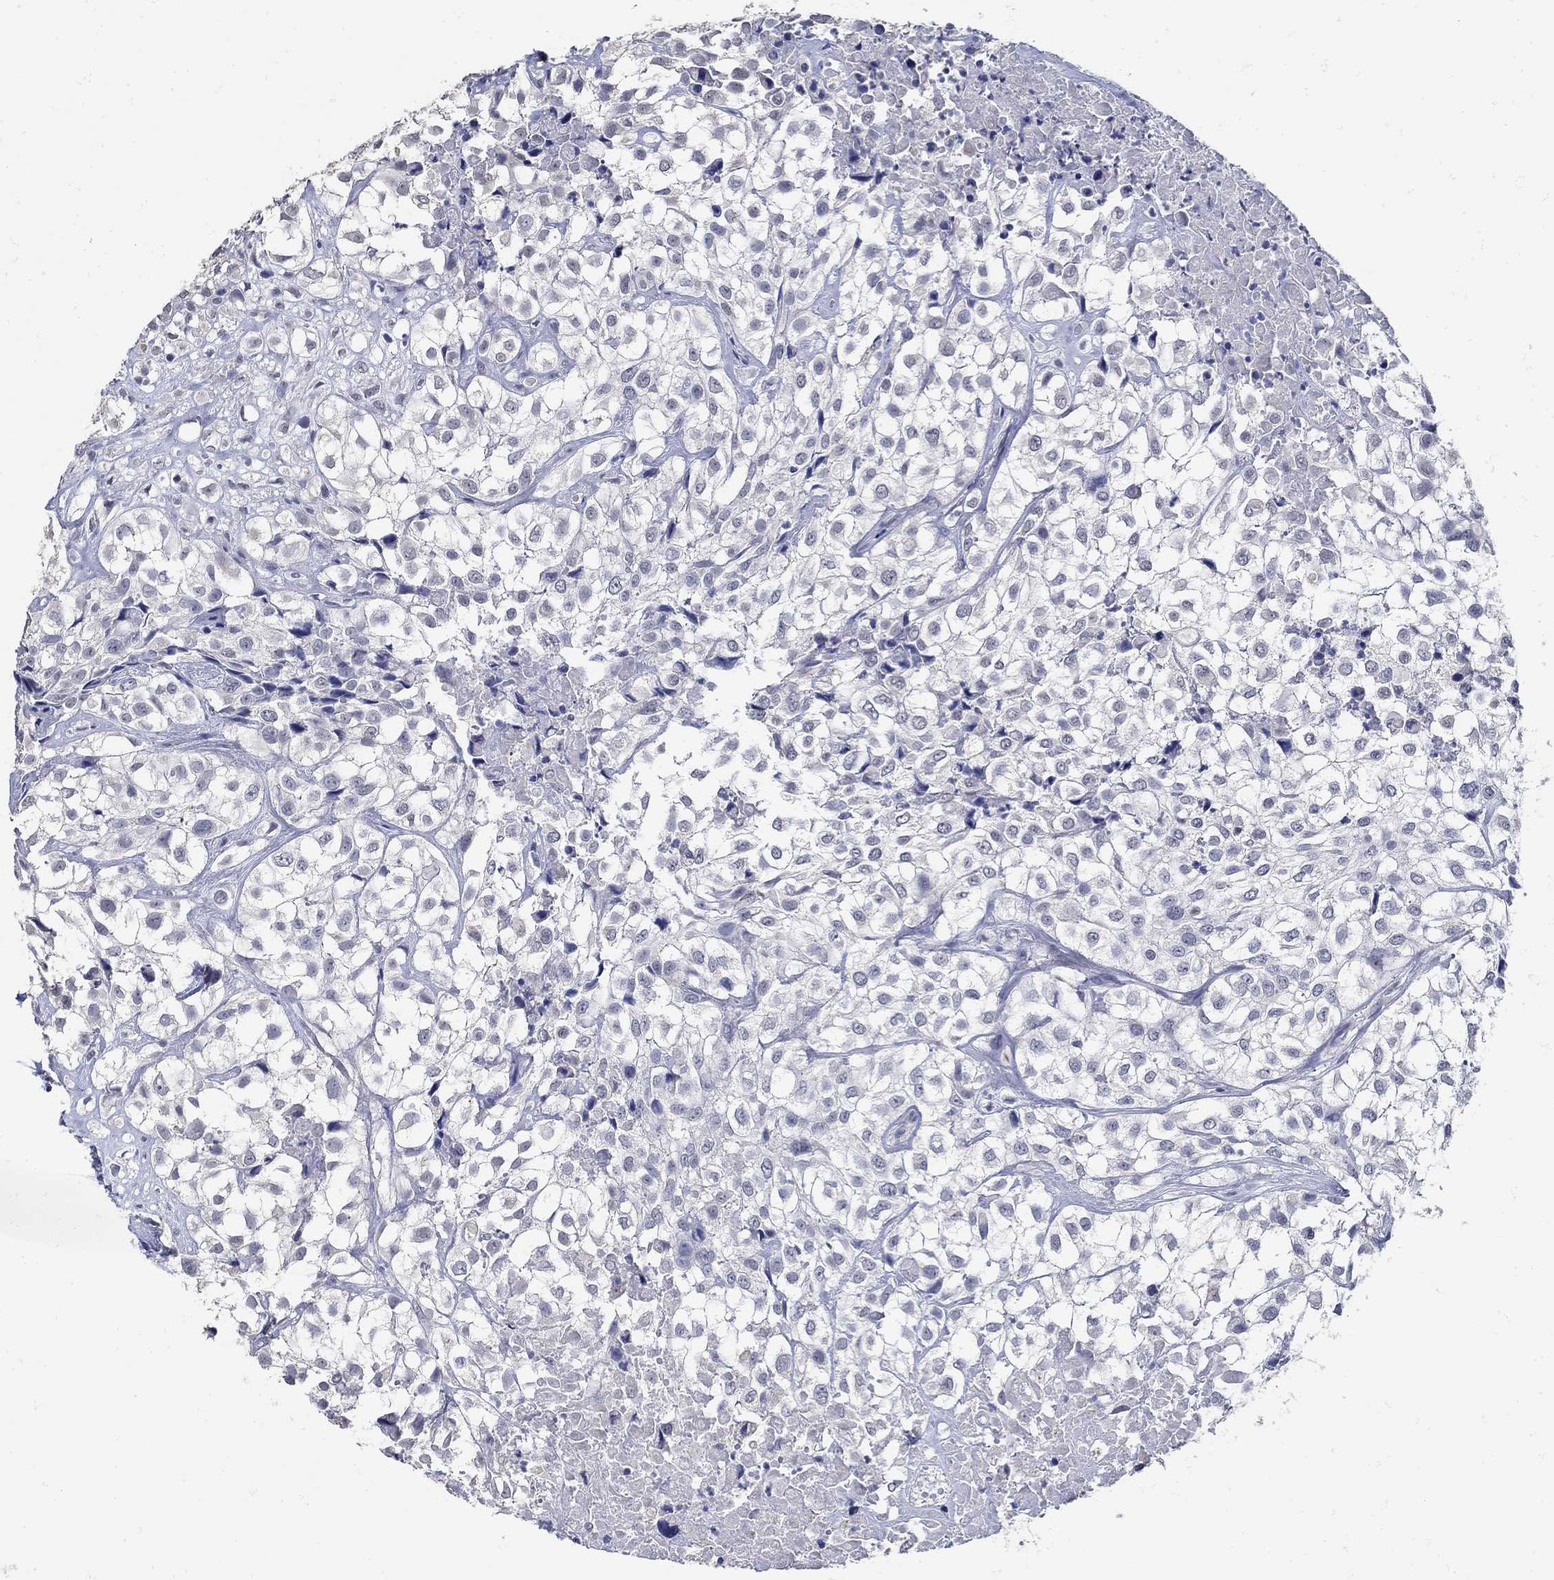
{"staining": {"intensity": "negative", "quantity": "none", "location": "none"}, "tissue": "urothelial cancer", "cell_type": "Tumor cells", "image_type": "cancer", "snomed": [{"axis": "morphology", "description": "Urothelial carcinoma, High grade"}, {"axis": "topography", "description": "Urinary bladder"}], "caption": "This is an immunohistochemistry (IHC) photomicrograph of urothelial cancer. There is no expression in tumor cells.", "gene": "KCNN3", "patient": {"sex": "male", "age": 56}}